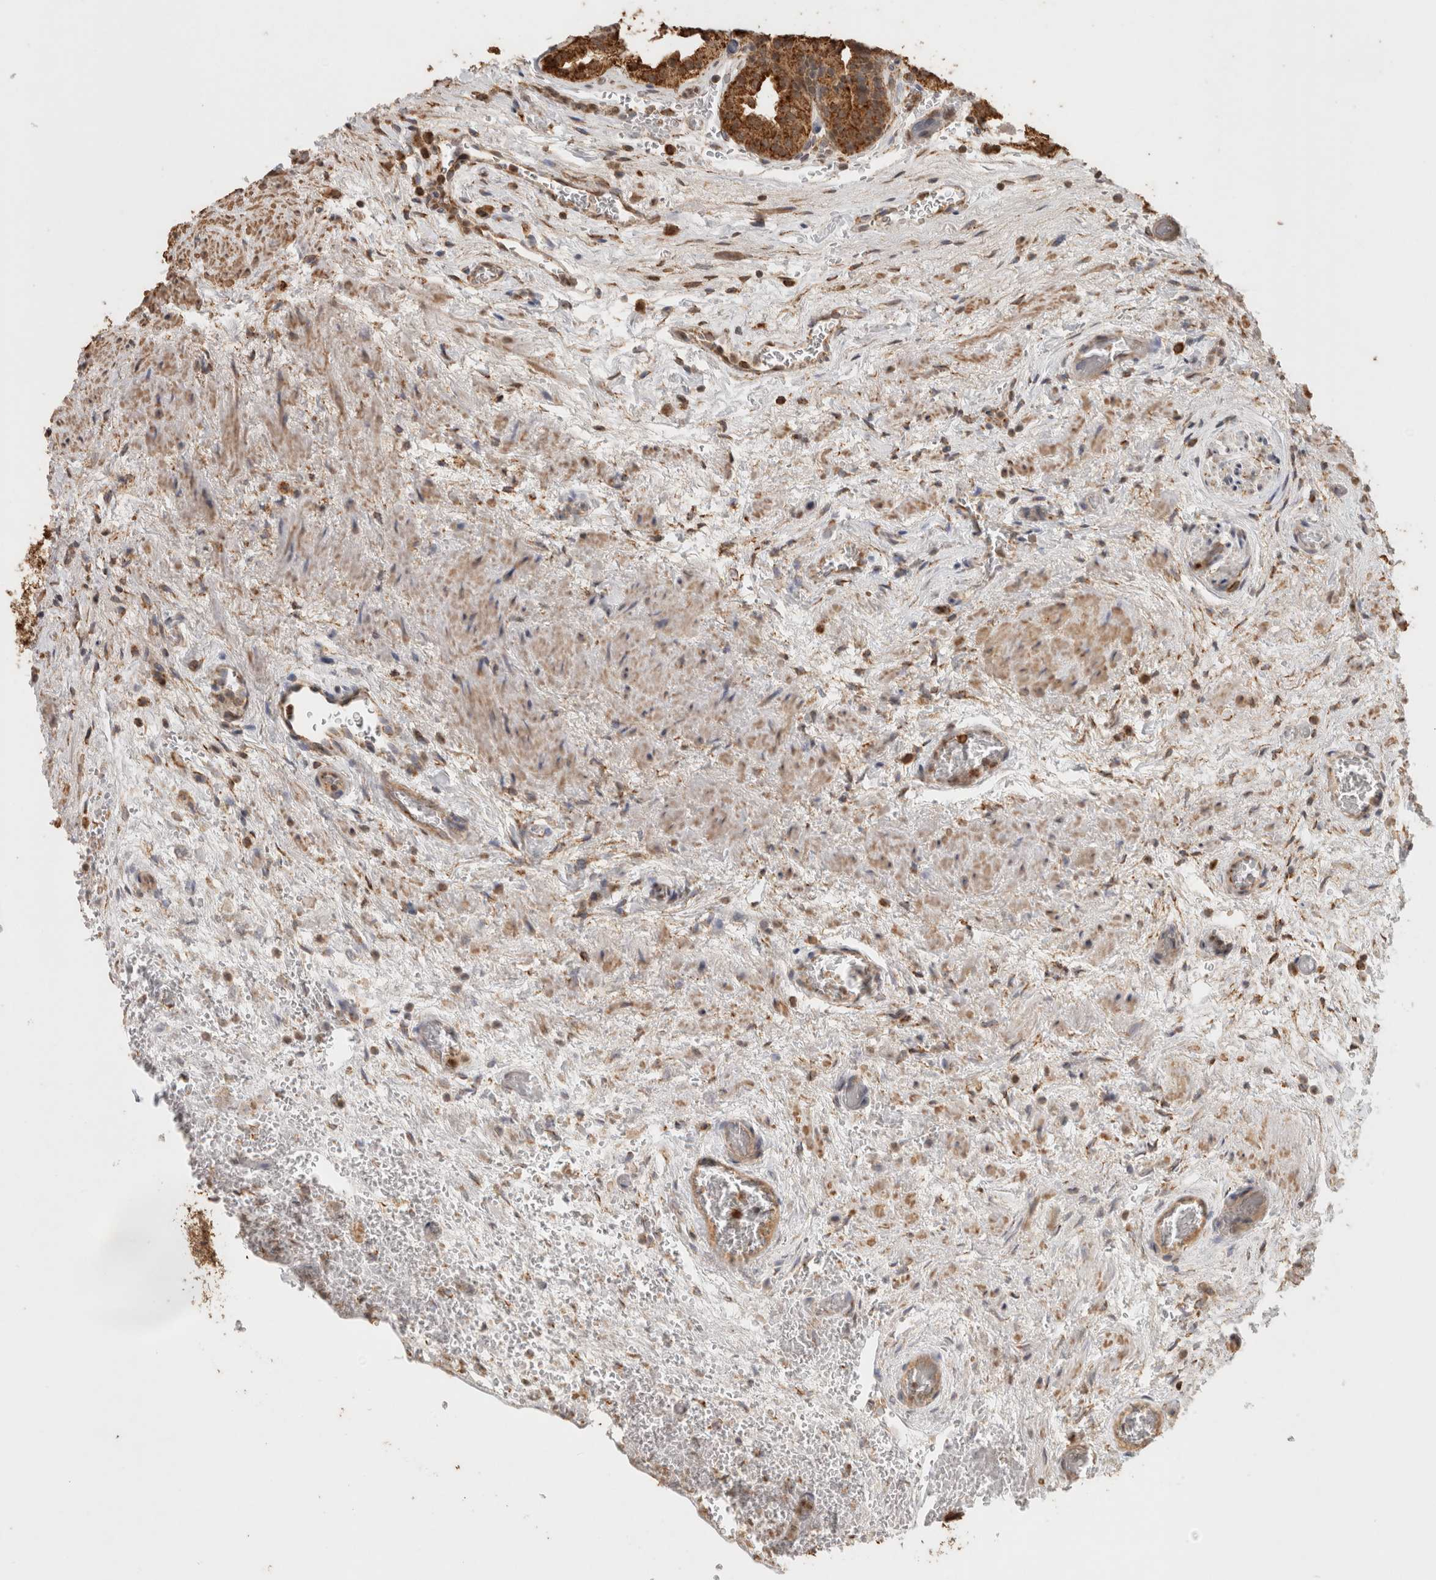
{"staining": {"intensity": "strong", "quantity": ">75%", "location": "cytoplasmic/membranous"}, "tissue": "prostate", "cell_type": "Glandular cells", "image_type": "normal", "snomed": [{"axis": "morphology", "description": "Normal tissue, NOS"}, {"axis": "topography", "description": "Prostate"}], "caption": "Benign prostate reveals strong cytoplasmic/membranous expression in about >75% of glandular cells, visualized by immunohistochemistry. (DAB (3,3'-diaminobenzidine) IHC, brown staining for protein, blue staining for nuclei).", "gene": "BNIP3L", "patient": {"sex": "male", "age": 48}}